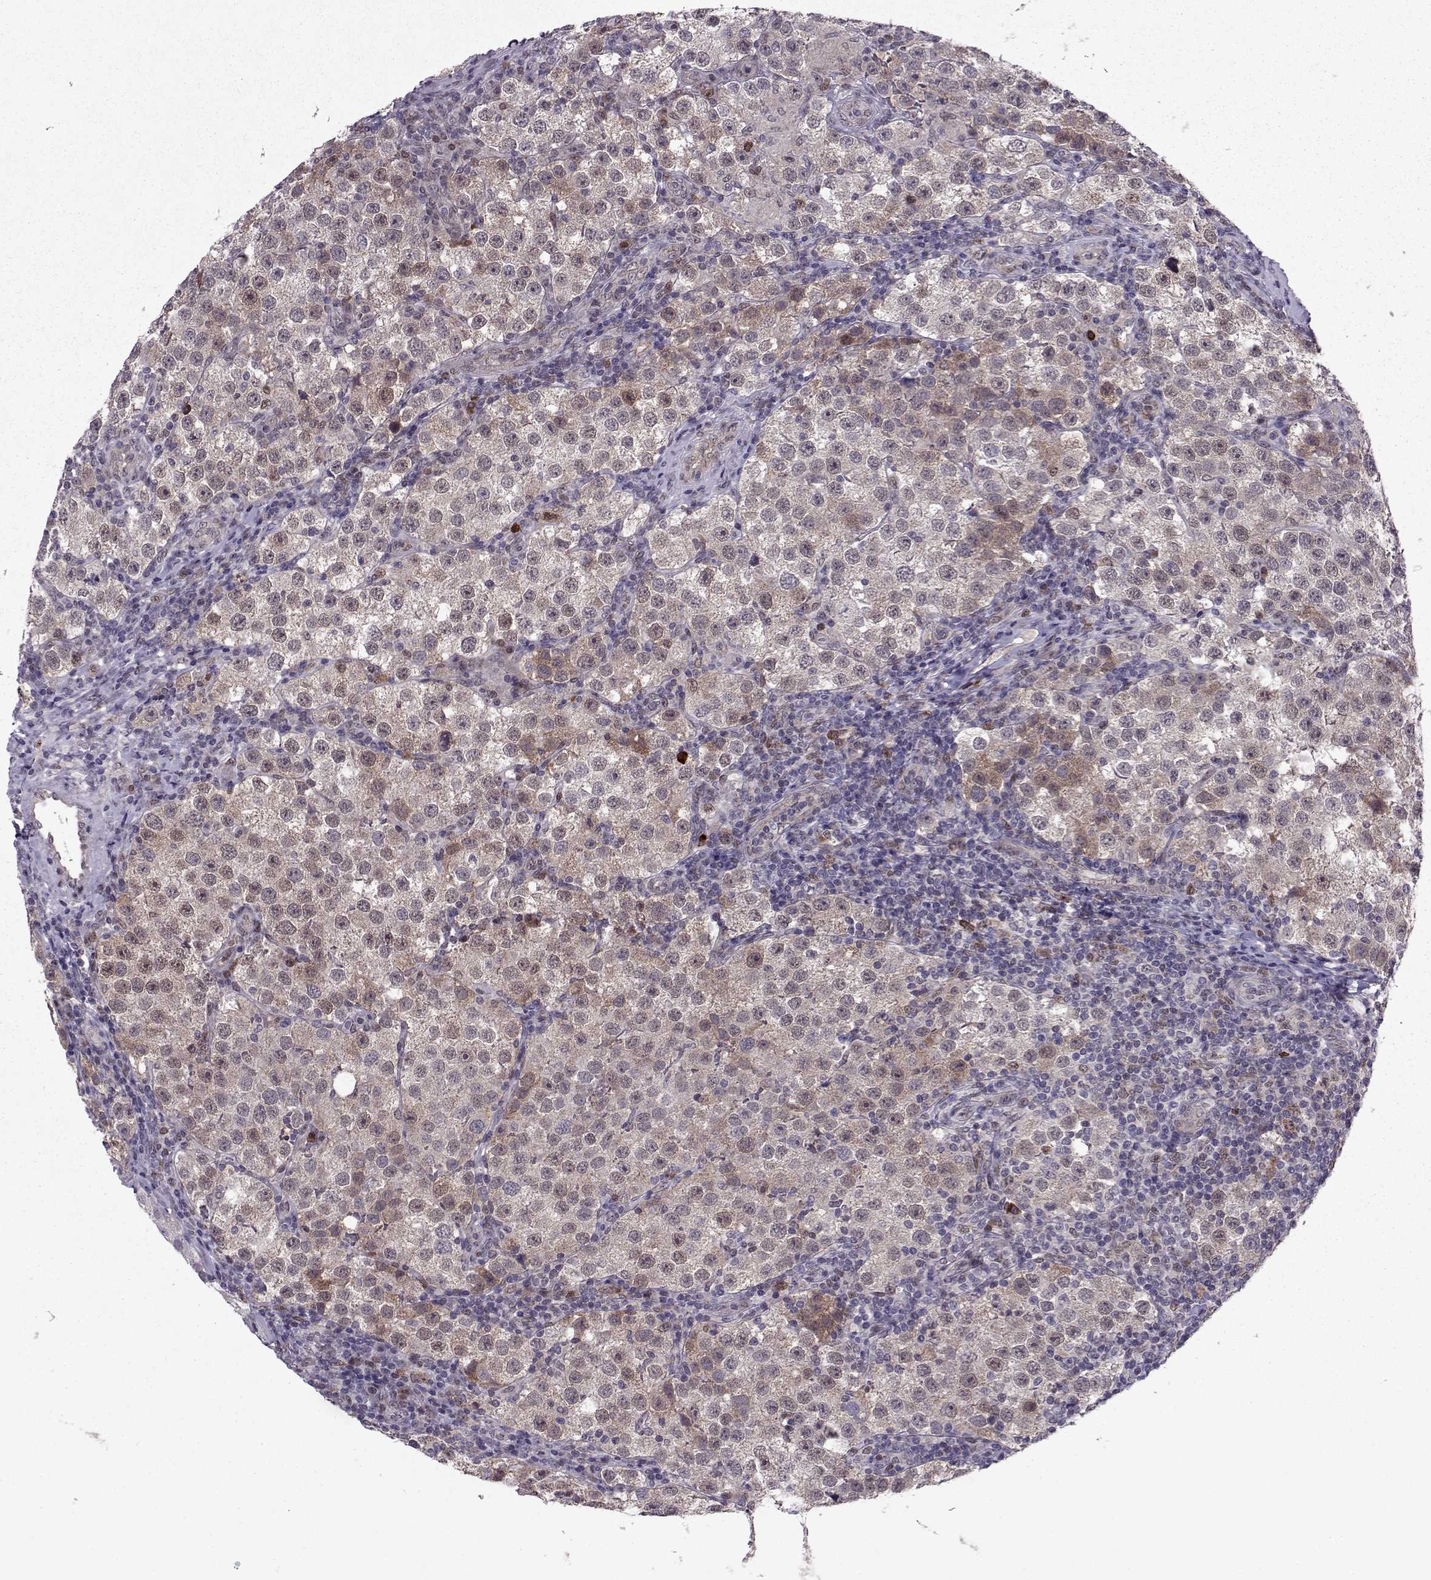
{"staining": {"intensity": "moderate", "quantity": "25%-75%", "location": "cytoplasmic/membranous"}, "tissue": "testis cancer", "cell_type": "Tumor cells", "image_type": "cancer", "snomed": [{"axis": "morphology", "description": "Seminoma, NOS"}, {"axis": "topography", "description": "Testis"}], "caption": "Testis cancer (seminoma) stained for a protein (brown) shows moderate cytoplasmic/membranous positive expression in about 25%-75% of tumor cells.", "gene": "CDK4", "patient": {"sex": "male", "age": 37}}